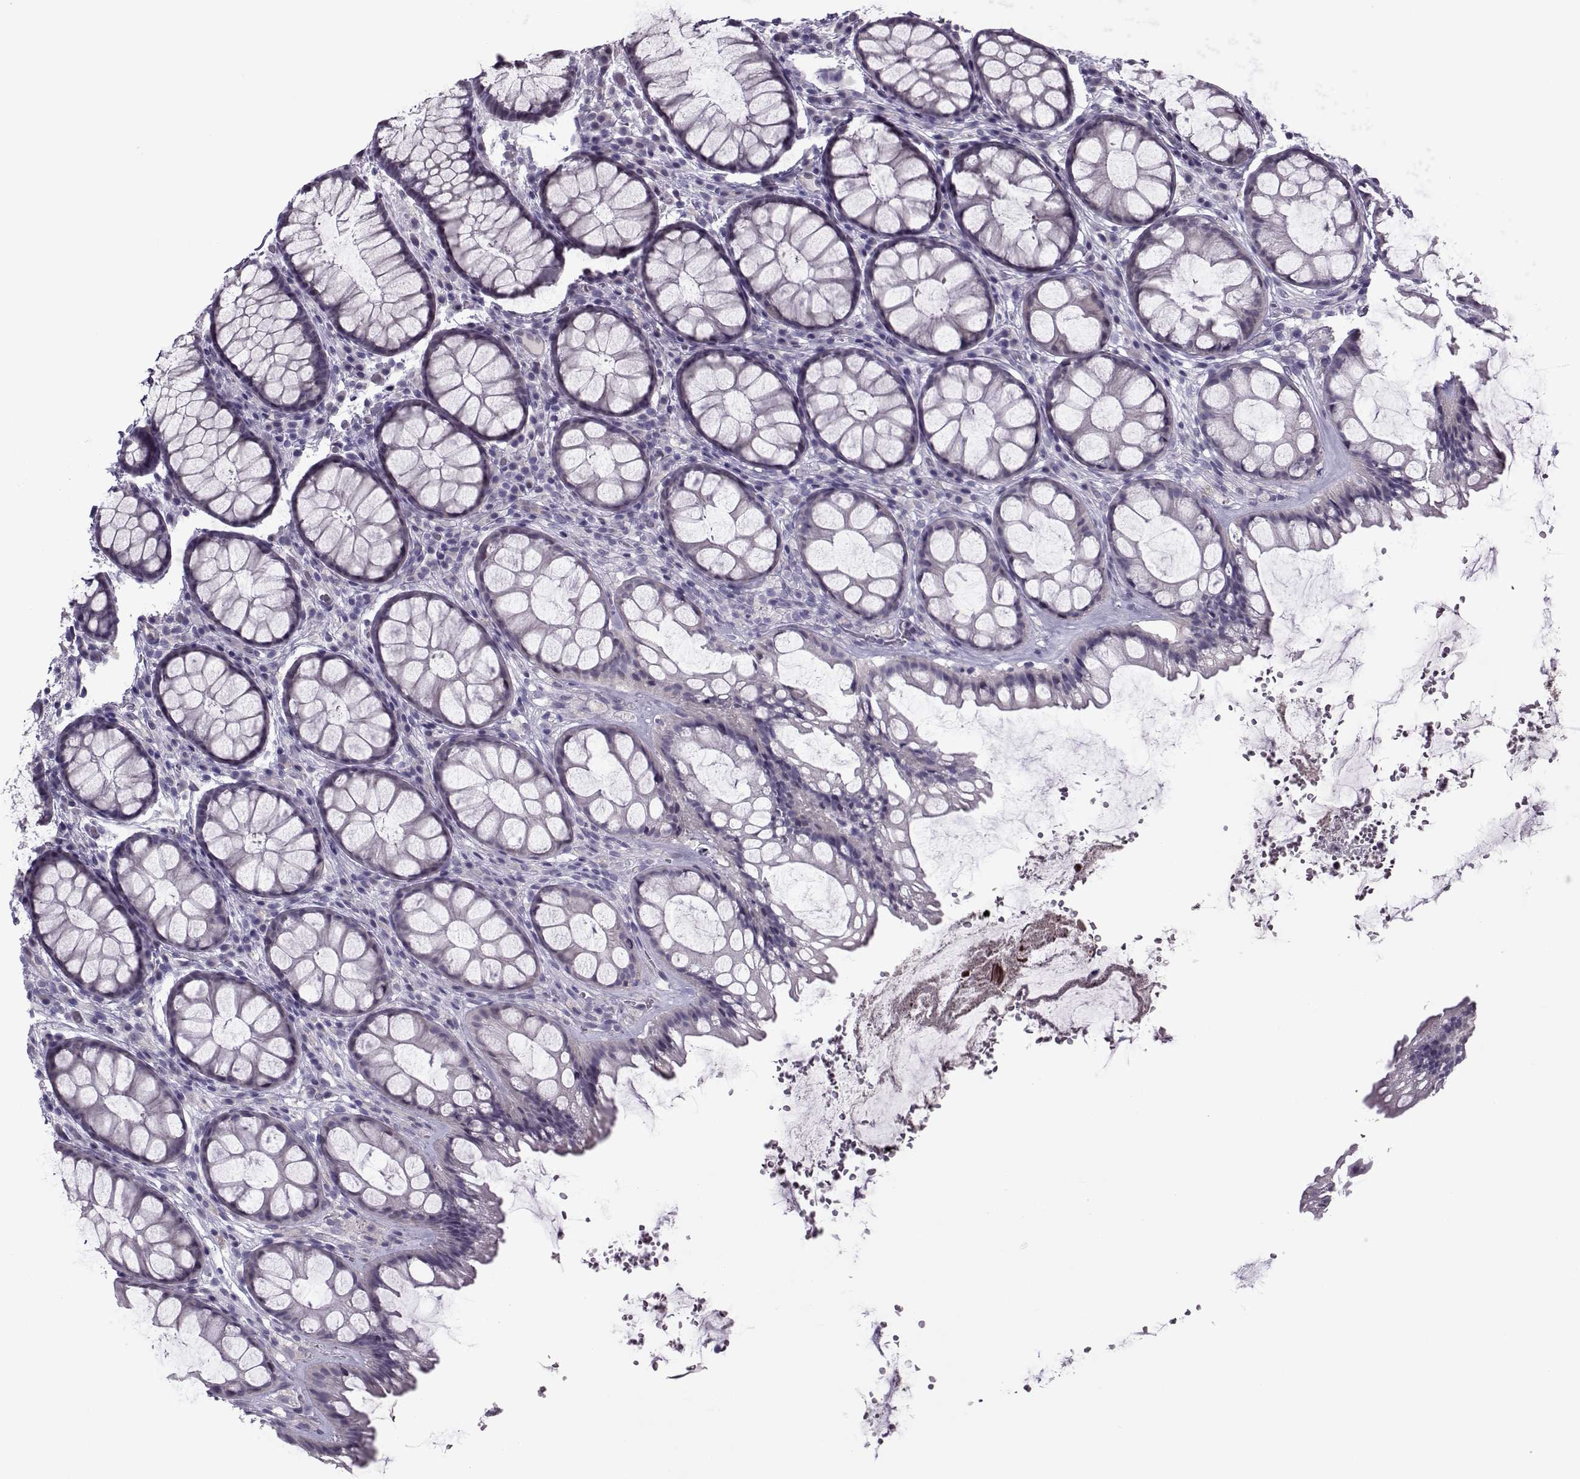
{"staining": {"intensity": "negative", "quantity": "none", "location": "none"}, "tissue": "rectum", "cell_type": "Glandular cells", "image_type": "normal", "snomed": [{"axis": "morphology", "description": "Normal tissue, NOS"}, {"axis": "topography", "description": "Rectum"}], "caption": "Immunohistochemical staining of normal human rectum shows no significant expression in glandular cells.", "gene": "ASRGL1", "patient": {"sex": "female", "age": 62}}